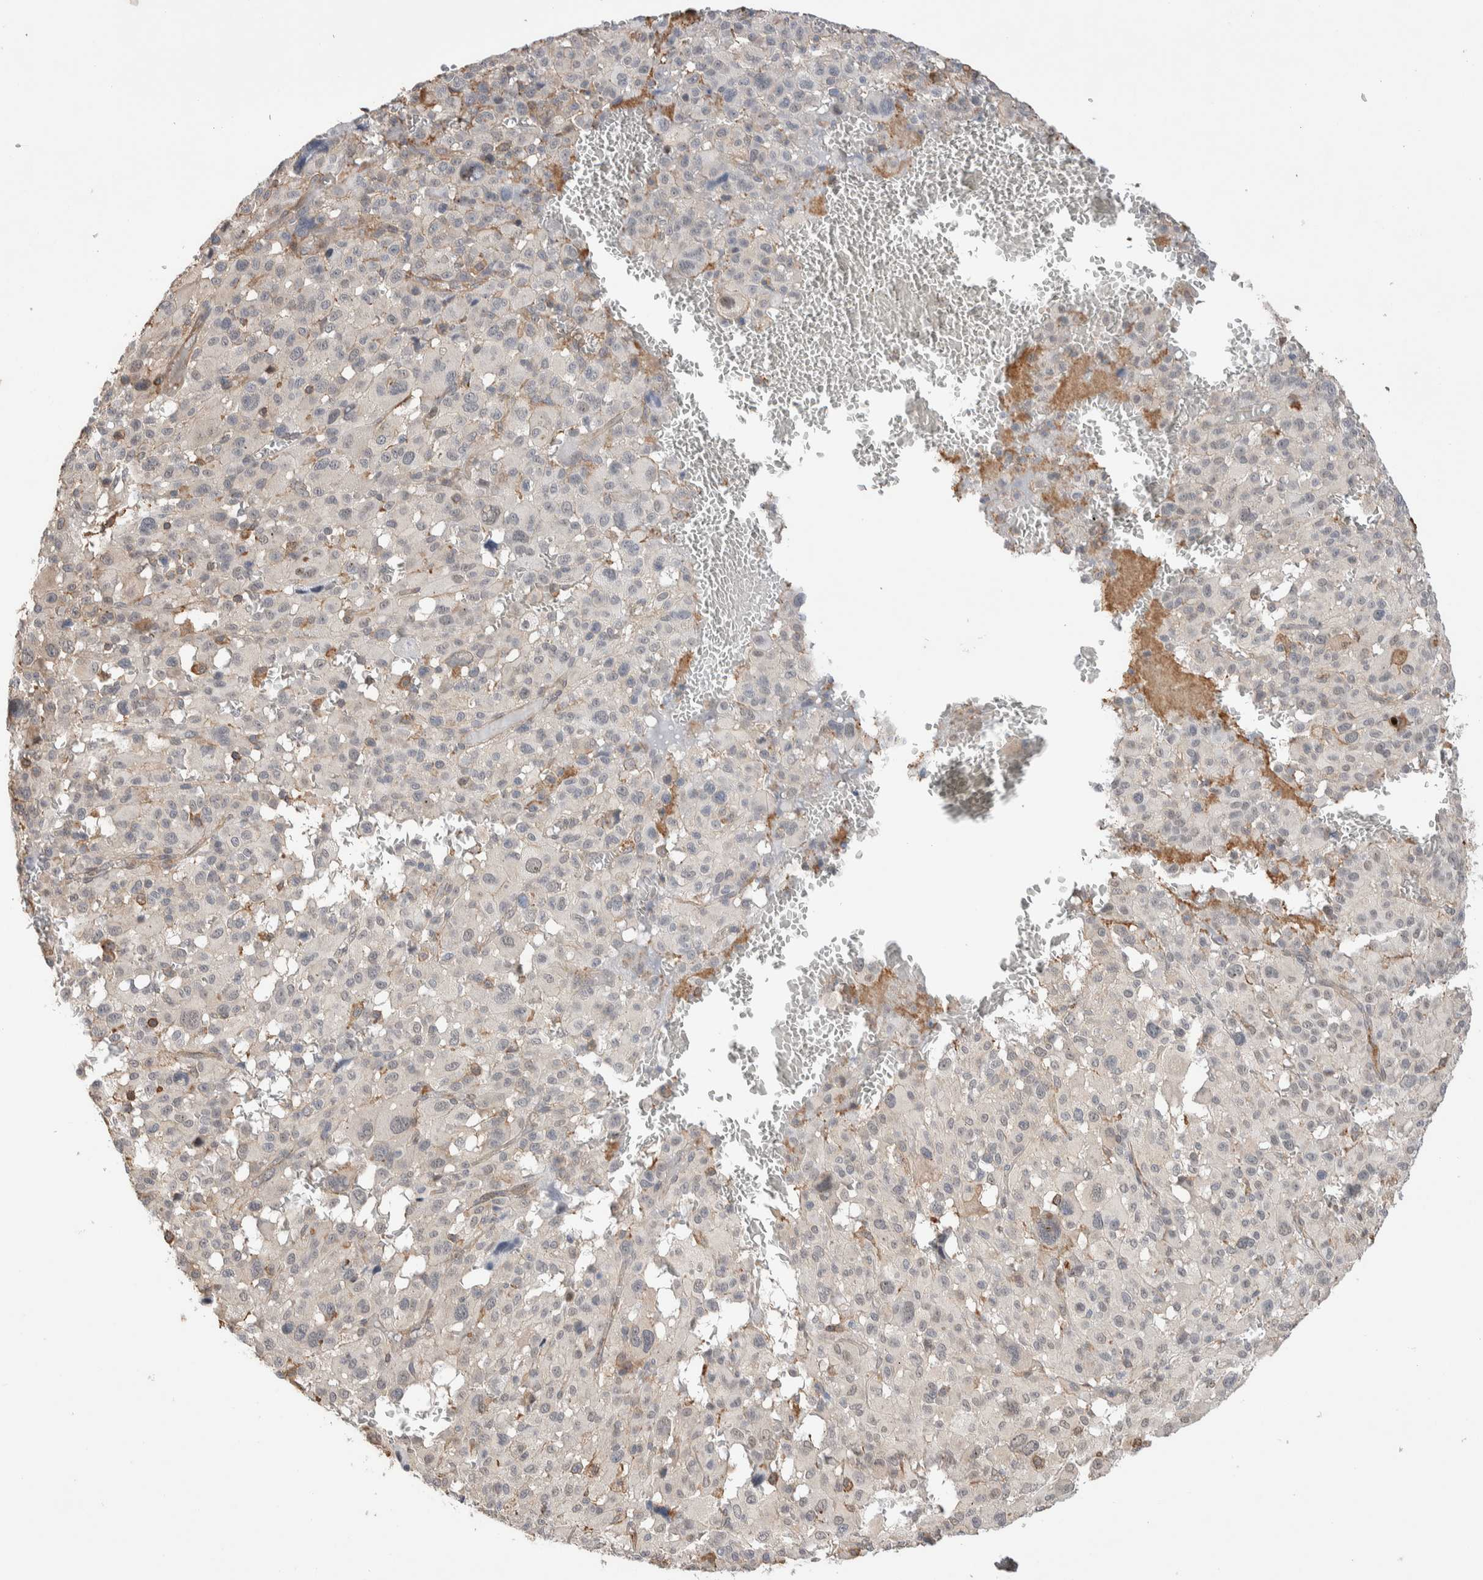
{"staining": {"intensity": "weak", "quantity": "25%-75%", "location": "nuclear"}, "tissue": "melanoma", "cell_type": "Tumor cells", "image_type": "cancer", "snomed": [{"axis": "morphology", "description": "Malignant melanoma, Metastatic site"}, {"axis": "topography", "description": "Skin"}], "caption": "DAB (3,3'-diaminobenzidine) immunohistochemical staining of malignant melanoma (metastatic site) reveals weak nuclear protein positivity in approximately 25%-75% of tumor cells.", "gene": "ZNF704", "patient": {"sex": "female", "age": 74}}